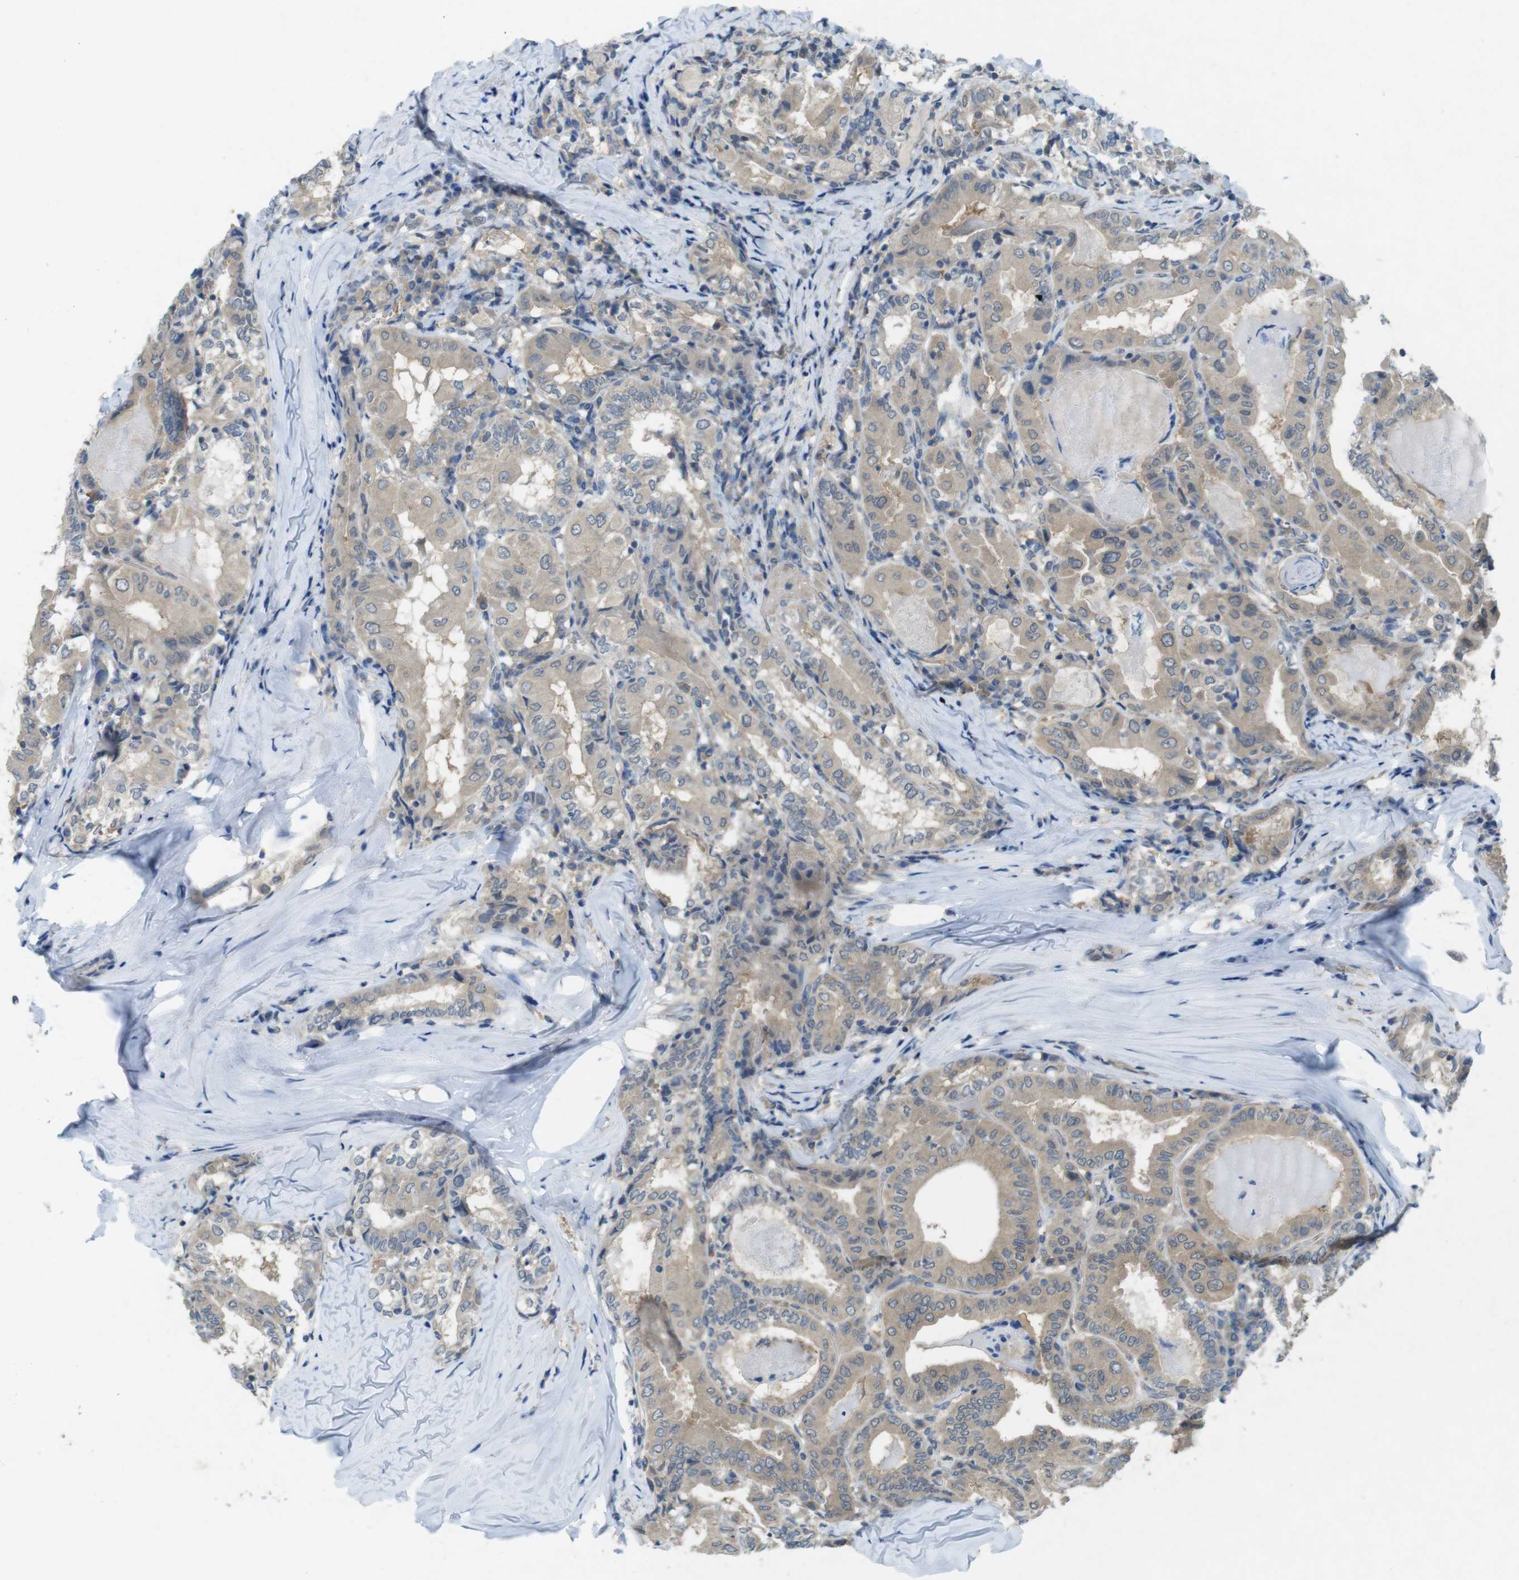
{"staining": {"intensity": "weak", "quantity": "25%-75%", "location": "cytoplasmic/membranous"}, "tissue": "thyroid cancer", "cell_type": "Tumor cells", "image_type": "cancer", "snomed": [{"axis": "morphology", "description": "Papillary adenocarcinoma, NOS"}, {"axis": "topography", "description": "Thyroid gland"}], "caption": "Thyroid papillary adenocarcinoma stained with a protein marker reveals weak staining in tumor cells.", "gene": "SUGT1", "patient": {"sex": "female", "age": 42}}